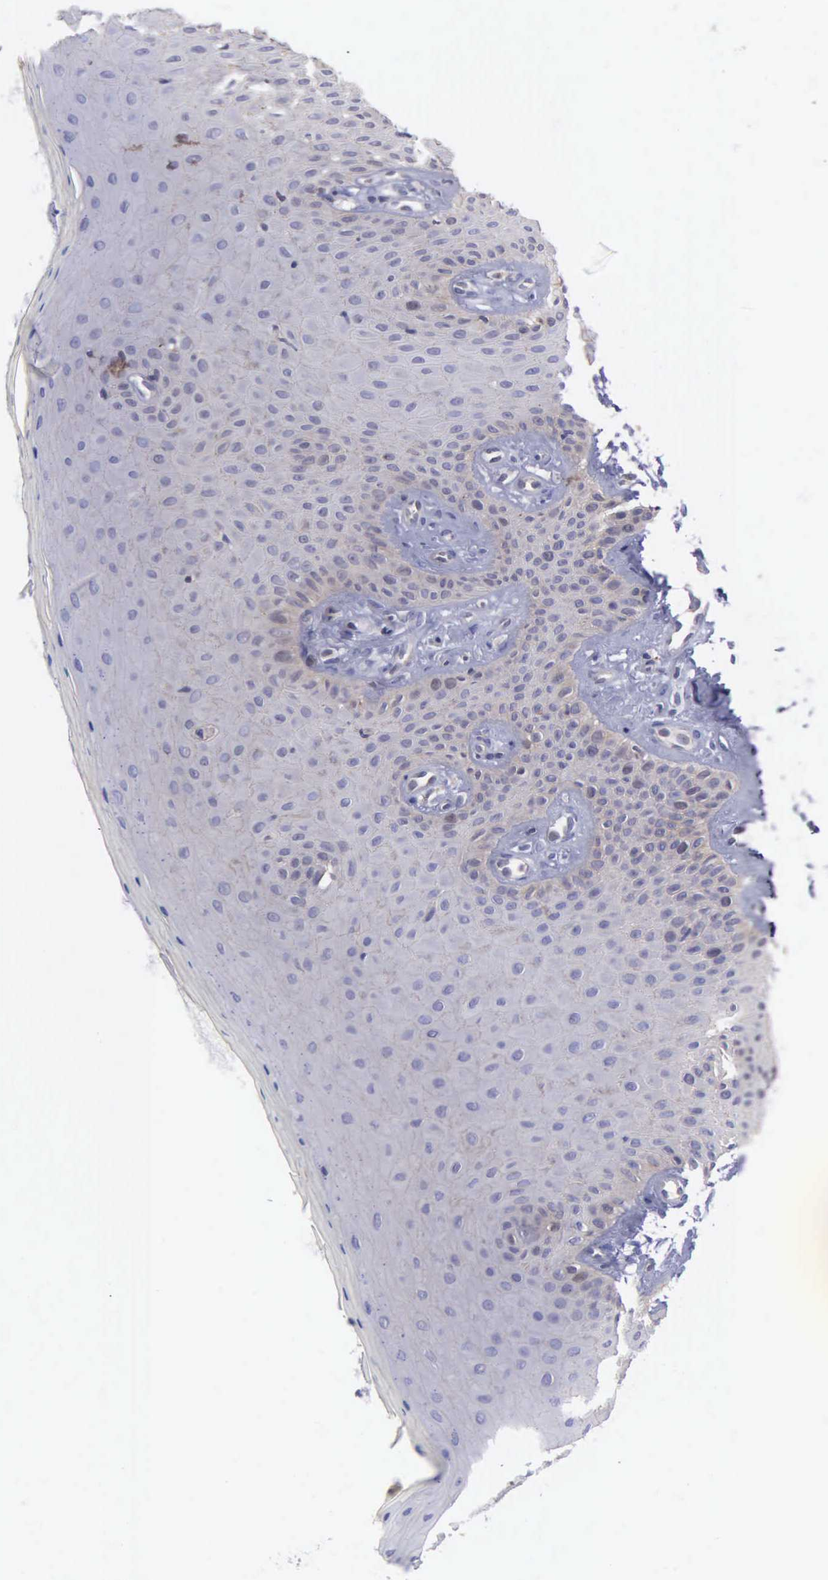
{"staining": {"intensity": "weak", "quantity": "<25%", "location": "cytoplasmic/membranous,nuclear"}, "tissue": "oral mucosa", "cell_type": "Squamous epithelial cells", "image_type": "normal", "snomed": [{"axis": "morphology", "description": "Normal tissue, NOS"}, {"axis": "topography", "description": "Oral tissue"}], "caption": "The image displays no staining of squamous epithelial cells in unremarkable oral mucosa.", "gene": "MICAL3", "patient": {"sex": "male", "age": 69}}